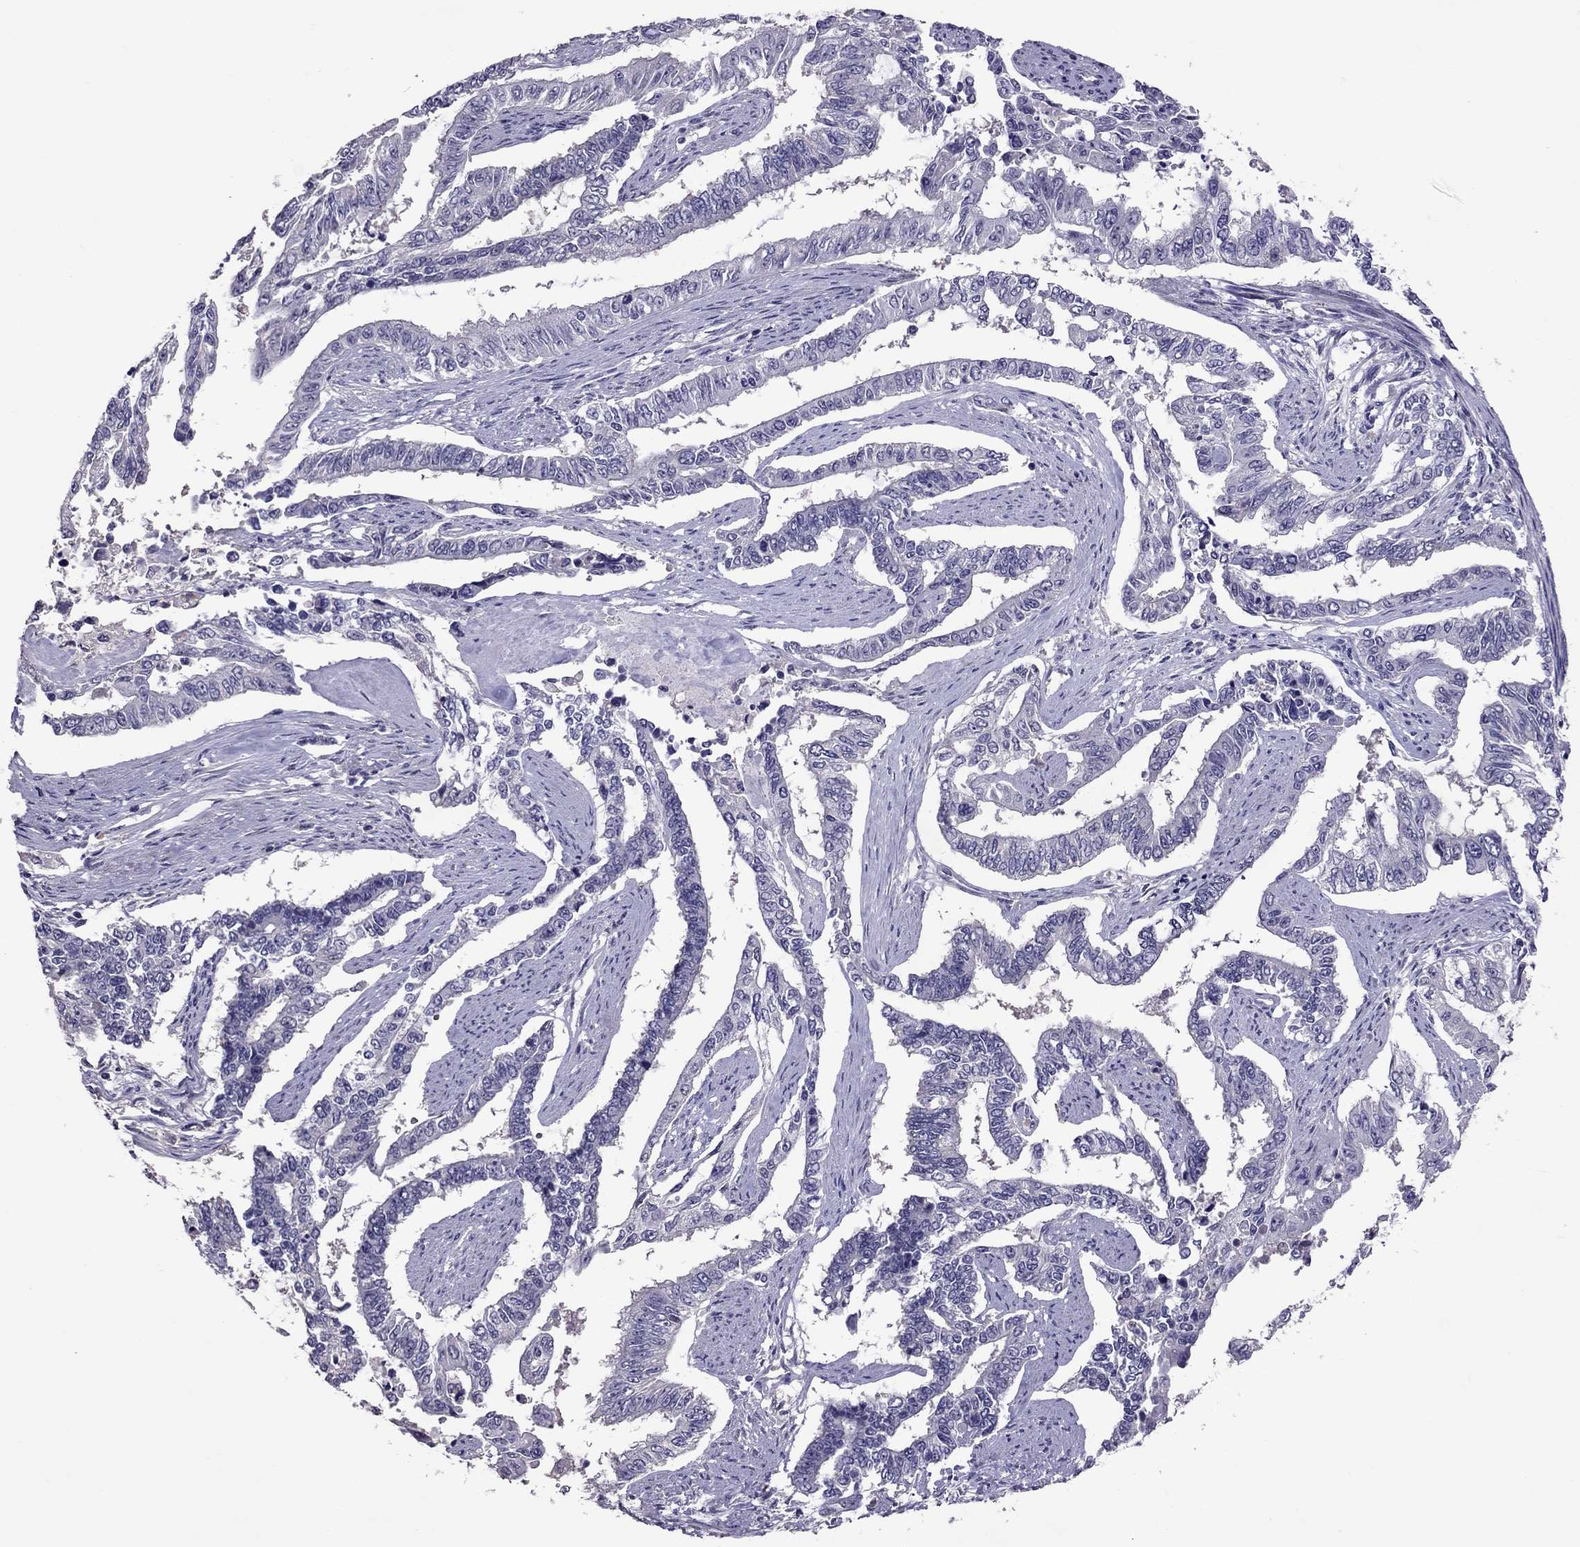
{"staining": {"intensity": "negative", "quantity": "none", "location": "none"}, "tissue": "endometrial cancer", "cell_type": "Tumor cells", "image_type": "cancer", "snomed": [{"axis": "morphology", "description": "Adenocarcinoma, NOS"}, {"axis": "topography", "description": "Uterus"}], "caption": "IHC of human endometrial adenocarcinoma demonstrates no positivity in tumor cells.", "gene": "LRRC46", "patient": {"sex": "female", "age": 59}}